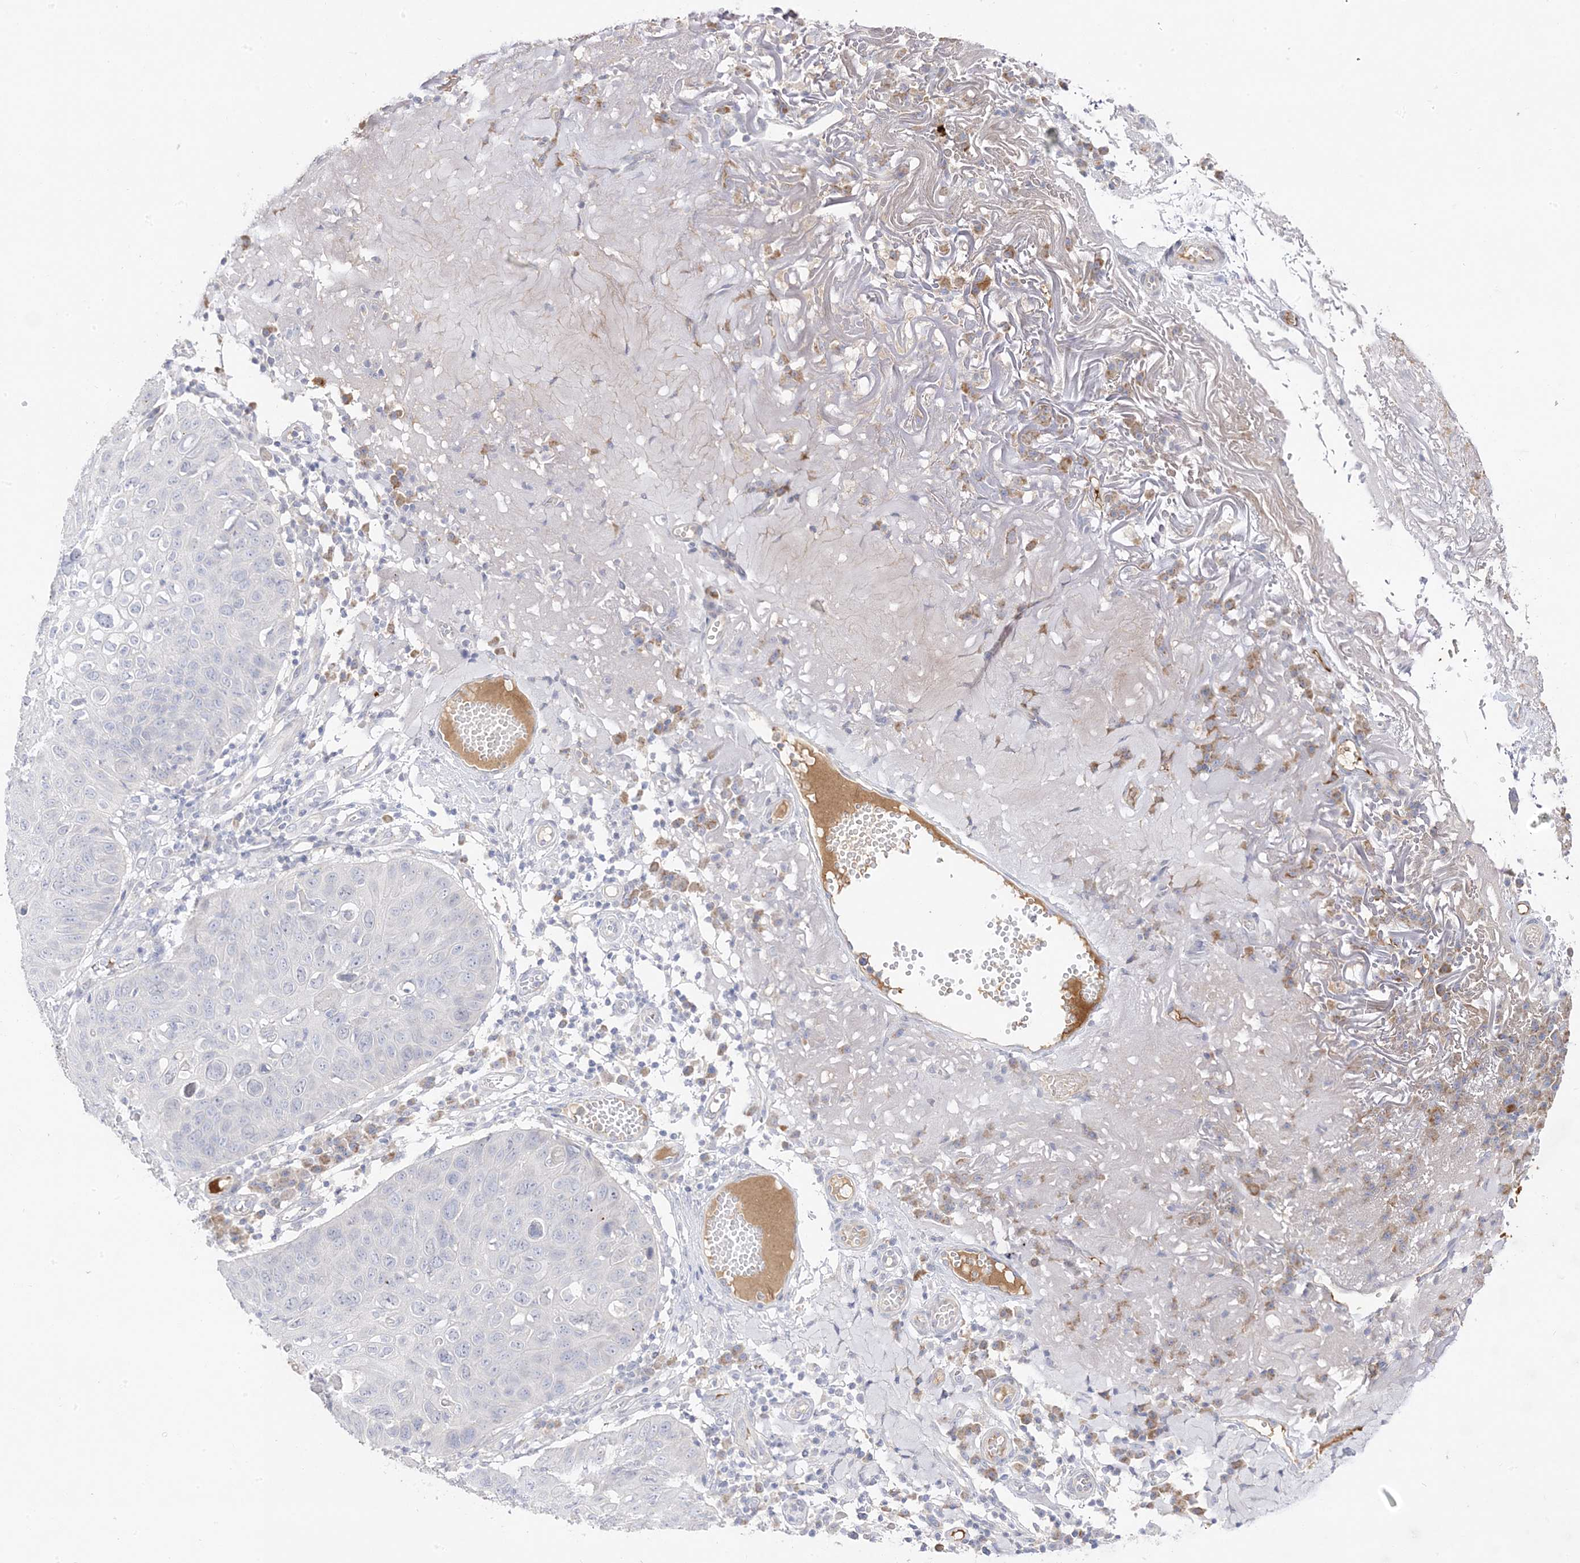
{"staining": {"intensity": "negative", "quantity": "none", "location": "none"}, "tissue": "skin cancer", "cell_type": "Tumor cells", "image_type": "cancer", "snomed": [{"axis": "morphology", "description": "Squamous cell carcinoma, NOS"}, {"axis": "topography", "description": "Skin"}], "caption": "IHC histopathology image of neoplastic tissue: squamous cell carcinoma (skin) stained with DAB (3,3'-diaminobenzidine) displays no significant protein staining in tumor cells. (DAB IHC with hematoxylin counter stain).", "gene": "TRANK1", "patient": {"sex": "female", "age": 90}}